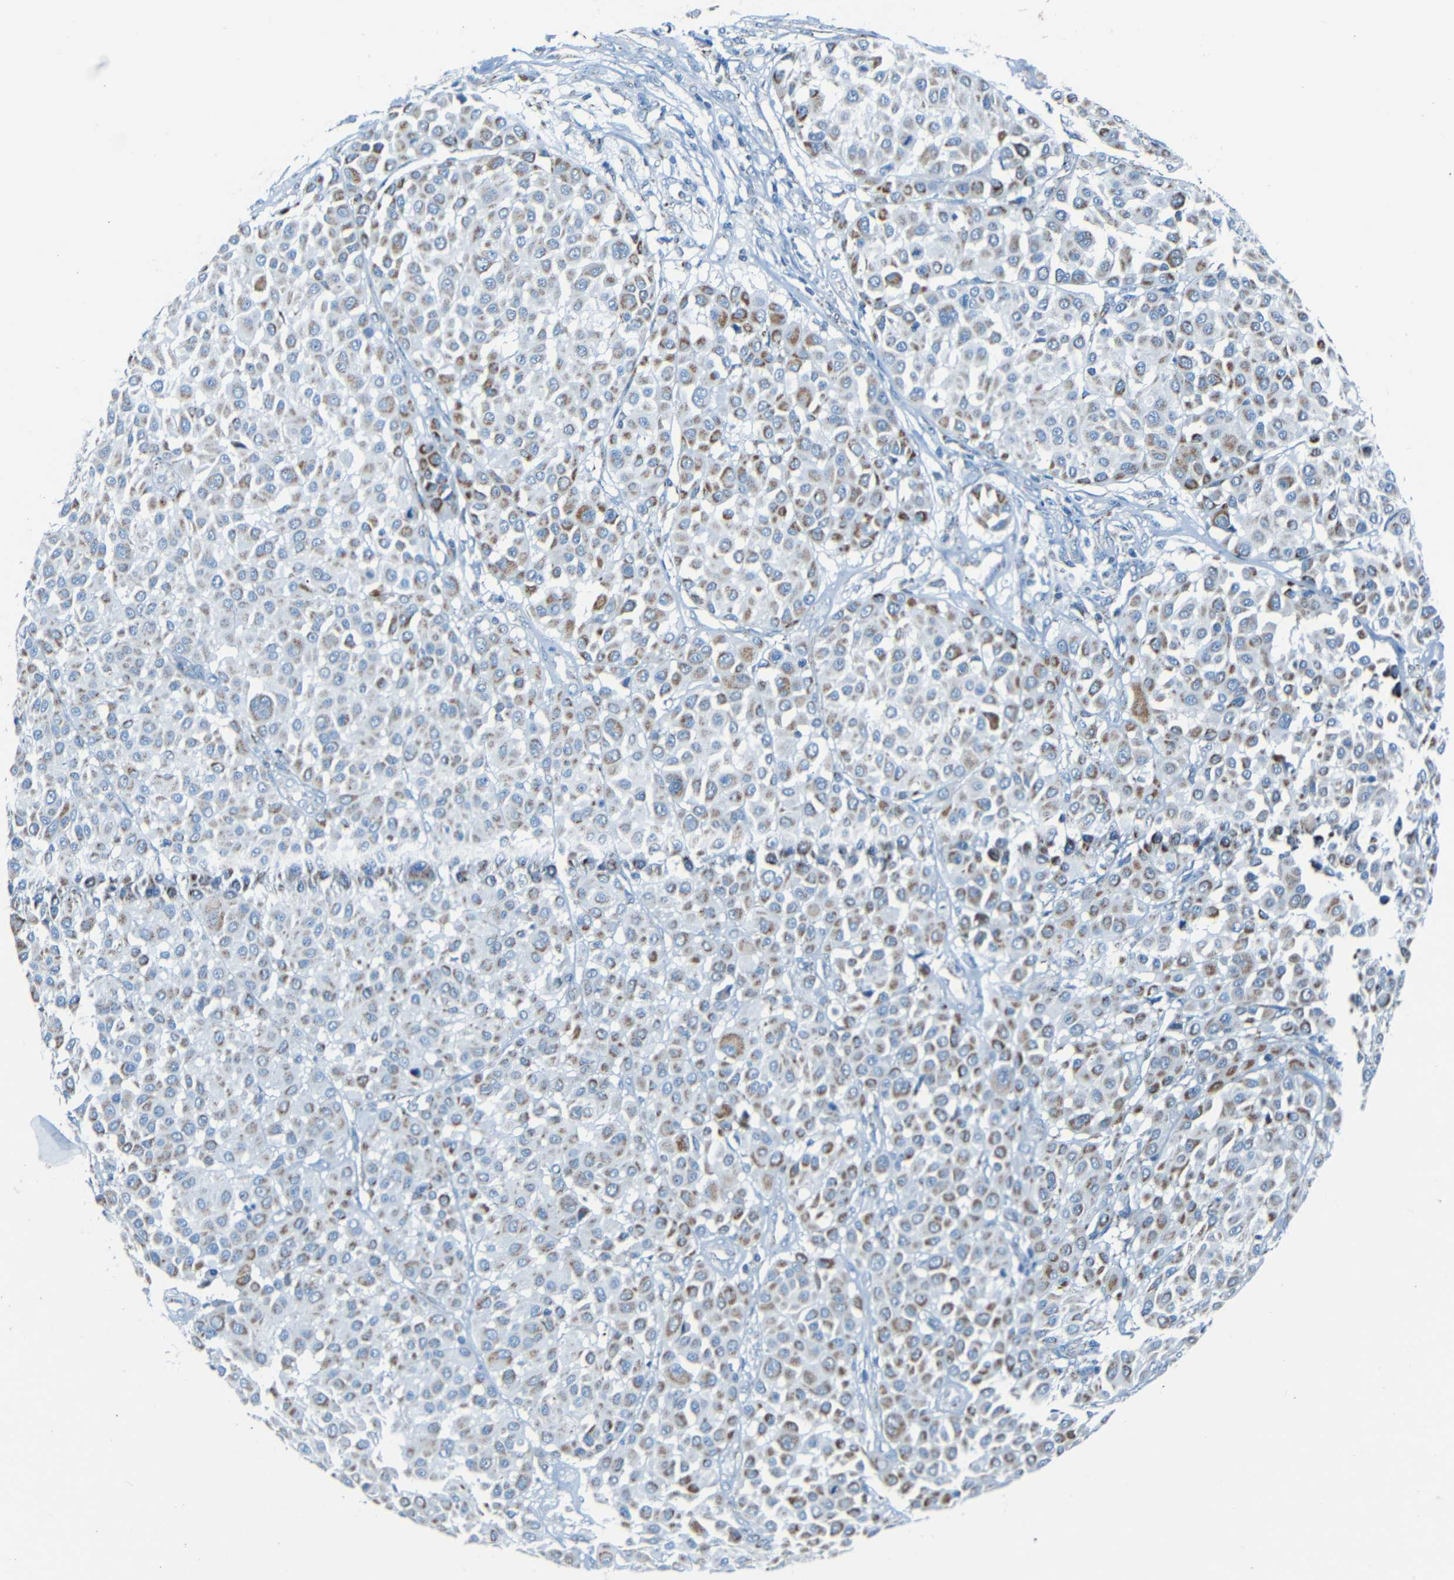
{"staining": {"intensity": "moderate", "quantity": "25%-75%", "location": "cytoplasmic/membranous"}, "tissue": "melanoma", "cell_type": "Tumor cells", "image_type": "cancer", "snomed": [{"axis": "morphology", "description": "Malignant melanoma, Metastatic site"}, {"axis": "topography", "description": "Soft tissue"}], "caption": "This is an image of IHC staining of melanoma, which shows moderate staining in the cytoplasmic/membranous of tumor cells.", "gene": "WSCD2", "patient": {"sex": "male", "age": 41}}